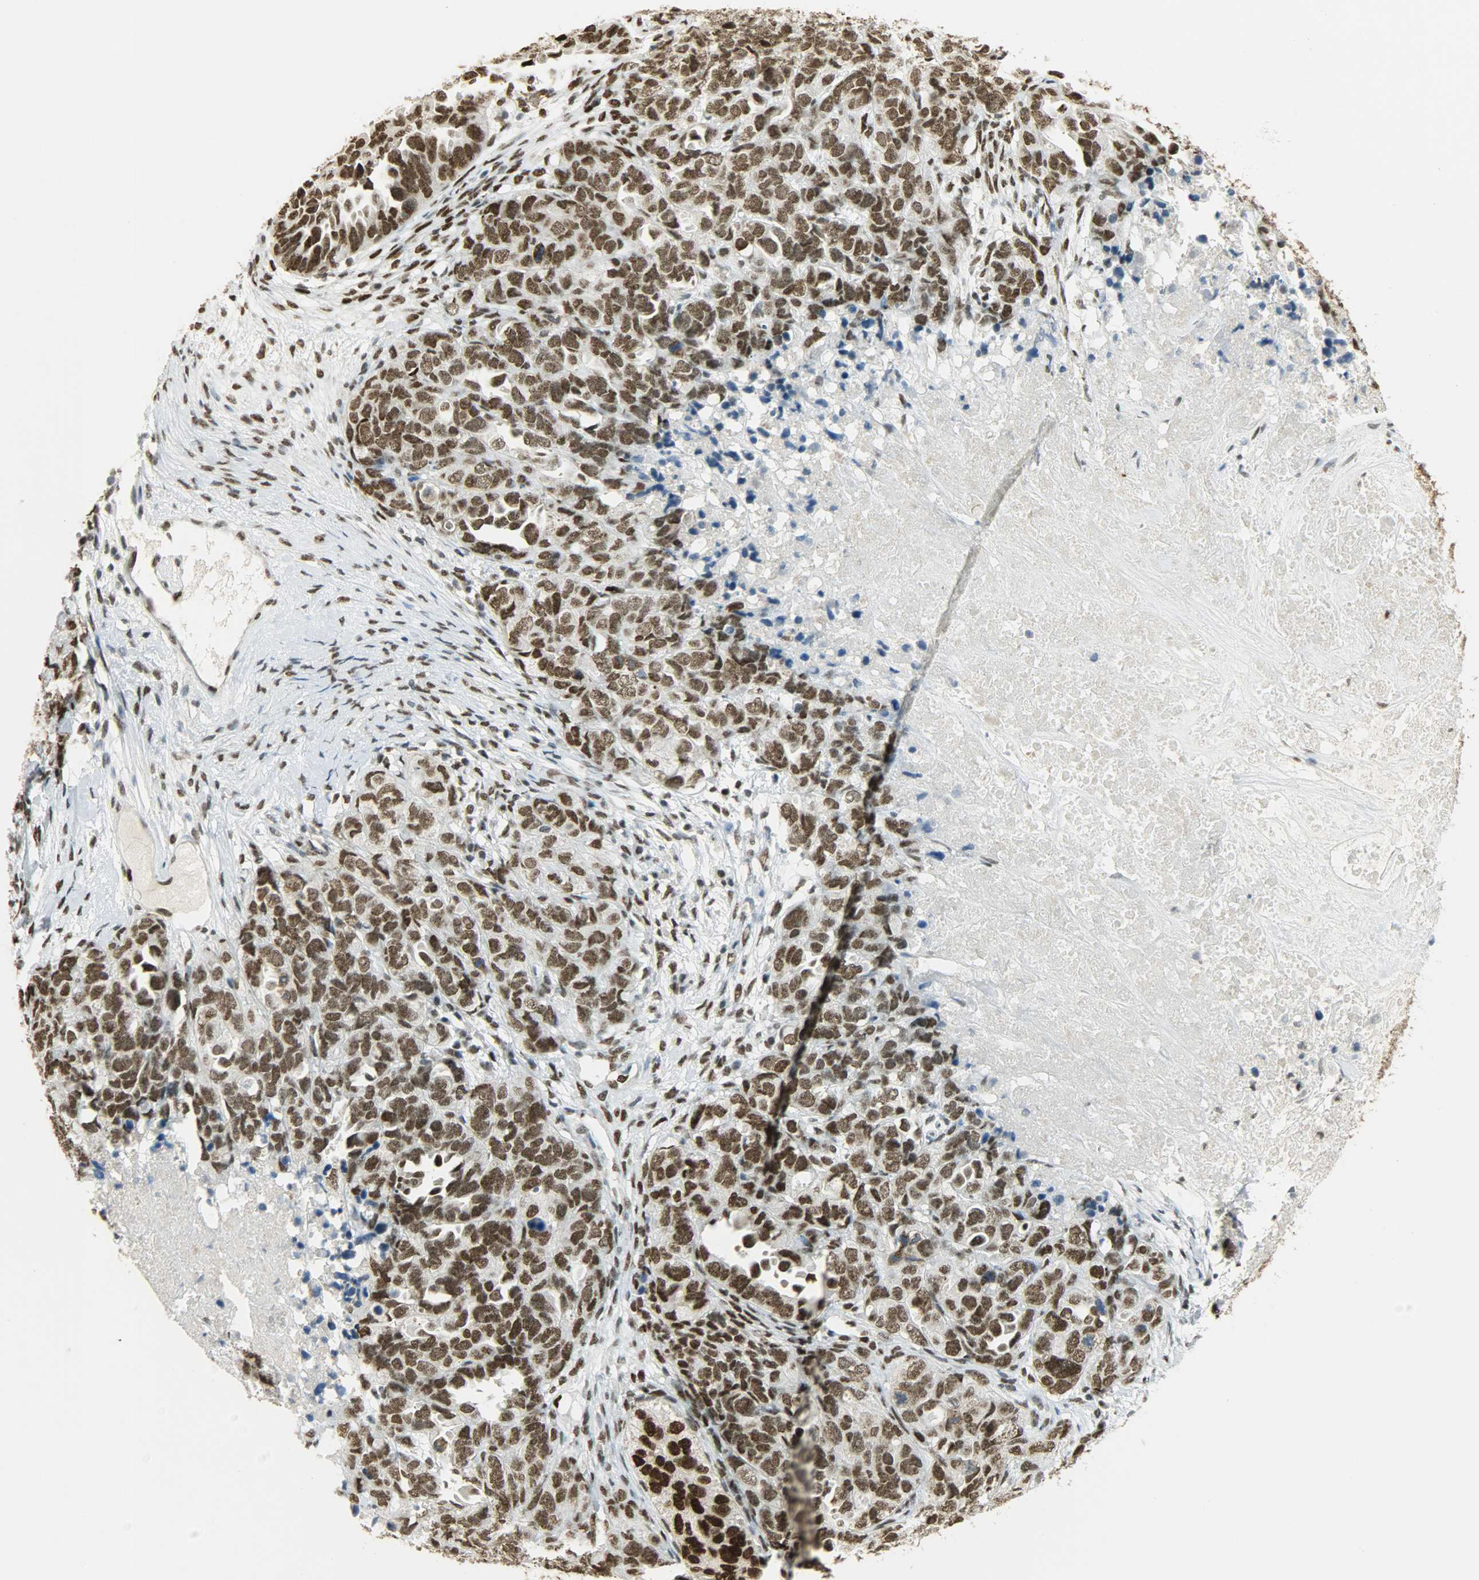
{"staining": {"intensity": "strong", "quantity": ">75%", "location": "nuclear"}, "tissue": "ovarian cancer", "cell_type": "Tumor cells", "image_type": "cancer", "snomed": [{"axis": "morphology", "description": "Cystadenocarcinoma, serous, NOS"}, {"axis": "topography", "description": "Ovary"}], "caption": "Ovarian cancer (serous cystadenocarcinoma) stained with a protein marker exhibits strong staining in tumor cells.", "gene": "MYEF2", "patient": {"sex": "female", "age": 82}}